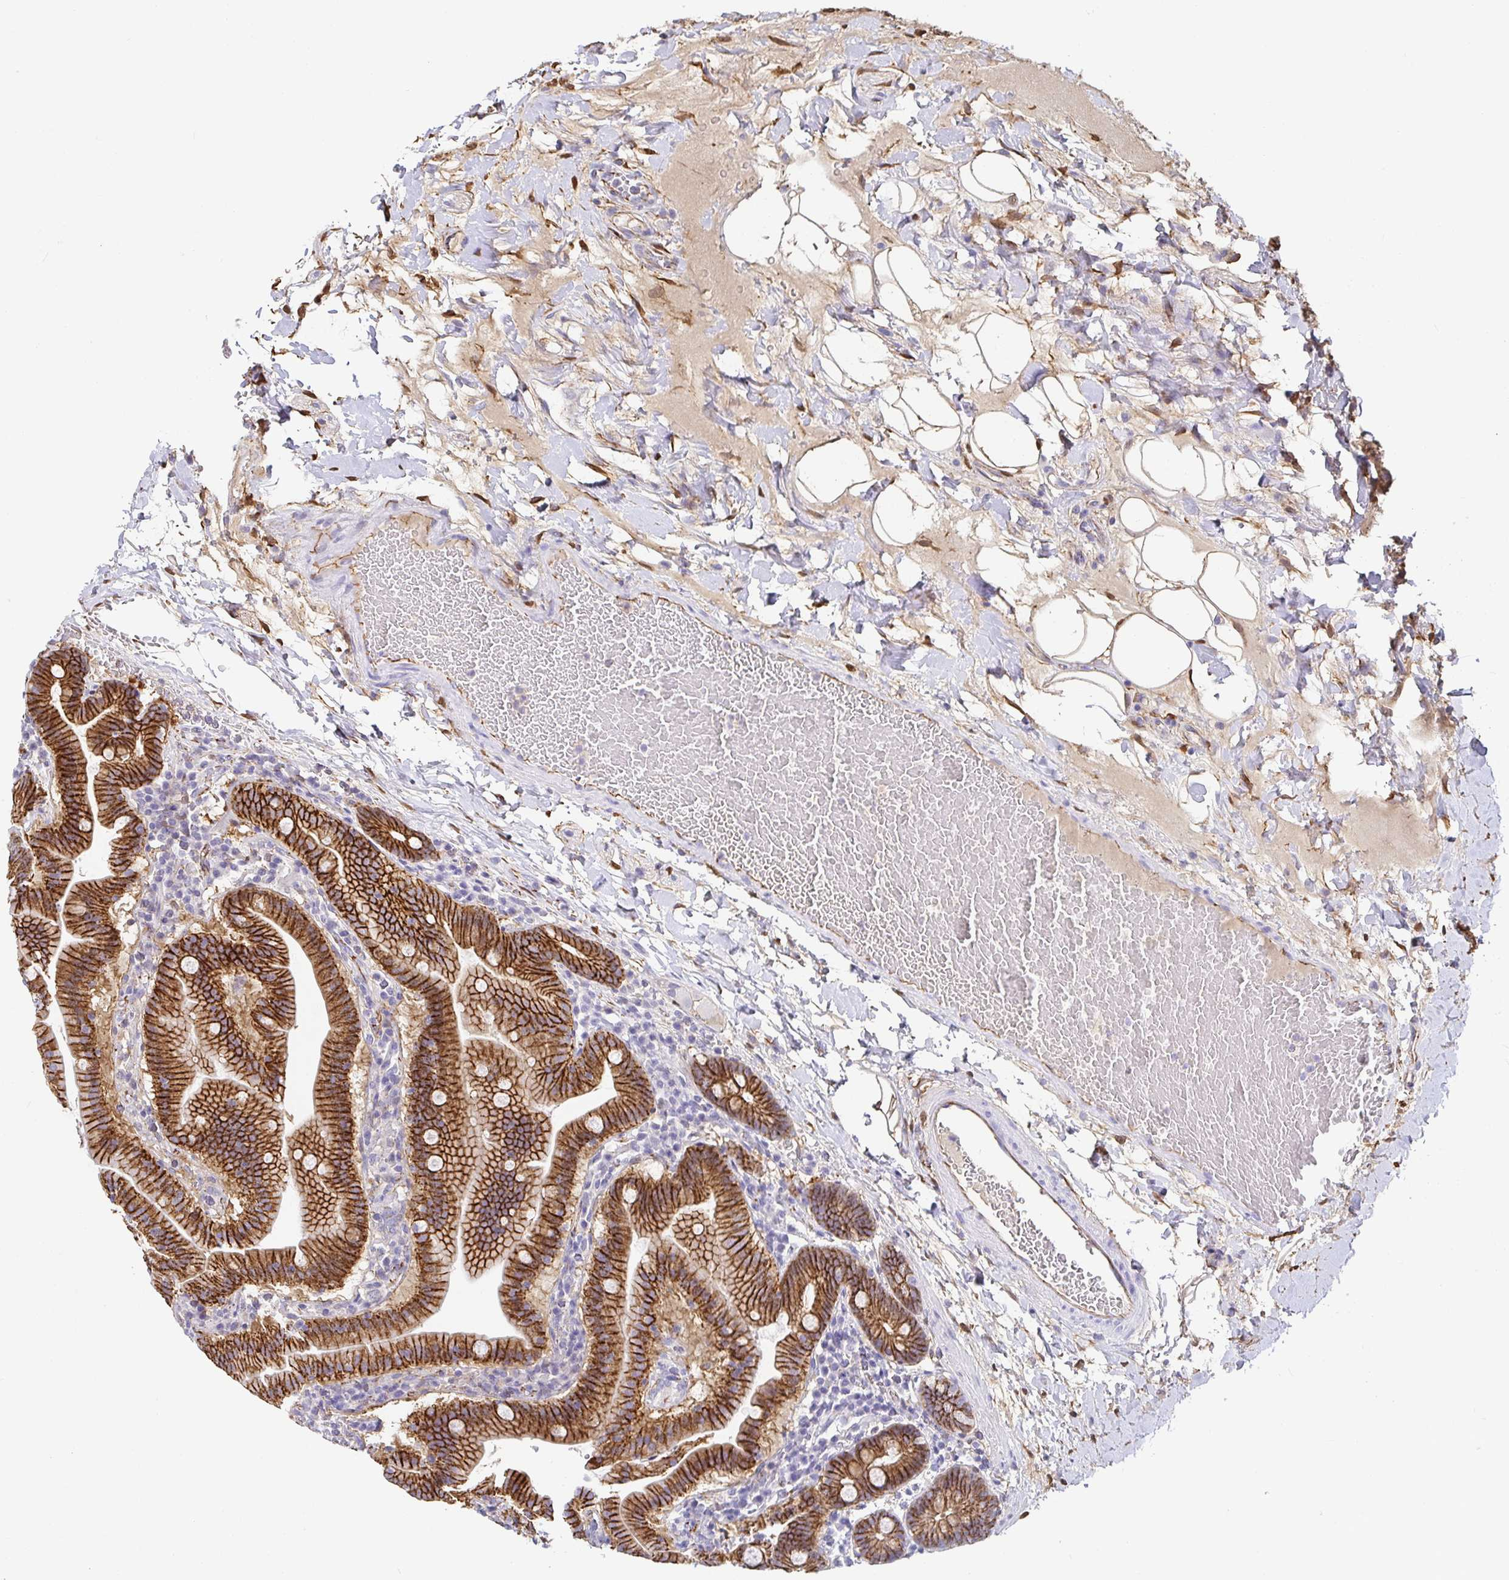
{"staining": {"intensity": "strong", "quantity": ">75%", "location": "cytoplasmic/membranous"}, "tissue": "small intestine", "cell_type": "Glandular cells", "image_type": "normal", "snomed": [{"axis": "morphology", "description": "Normal tissue, NOS"}, {"axis": "topography", "description": "Small intestine"}], "caption": "A histopathology image showing strong cytoplasmic/membranous staining in about >75% of glandular cells in normal small intestine, as visualized by brown immunohistochemical staining.", "gene": "PIWIL3", "patient": {"sex": "male", "age": 26}}